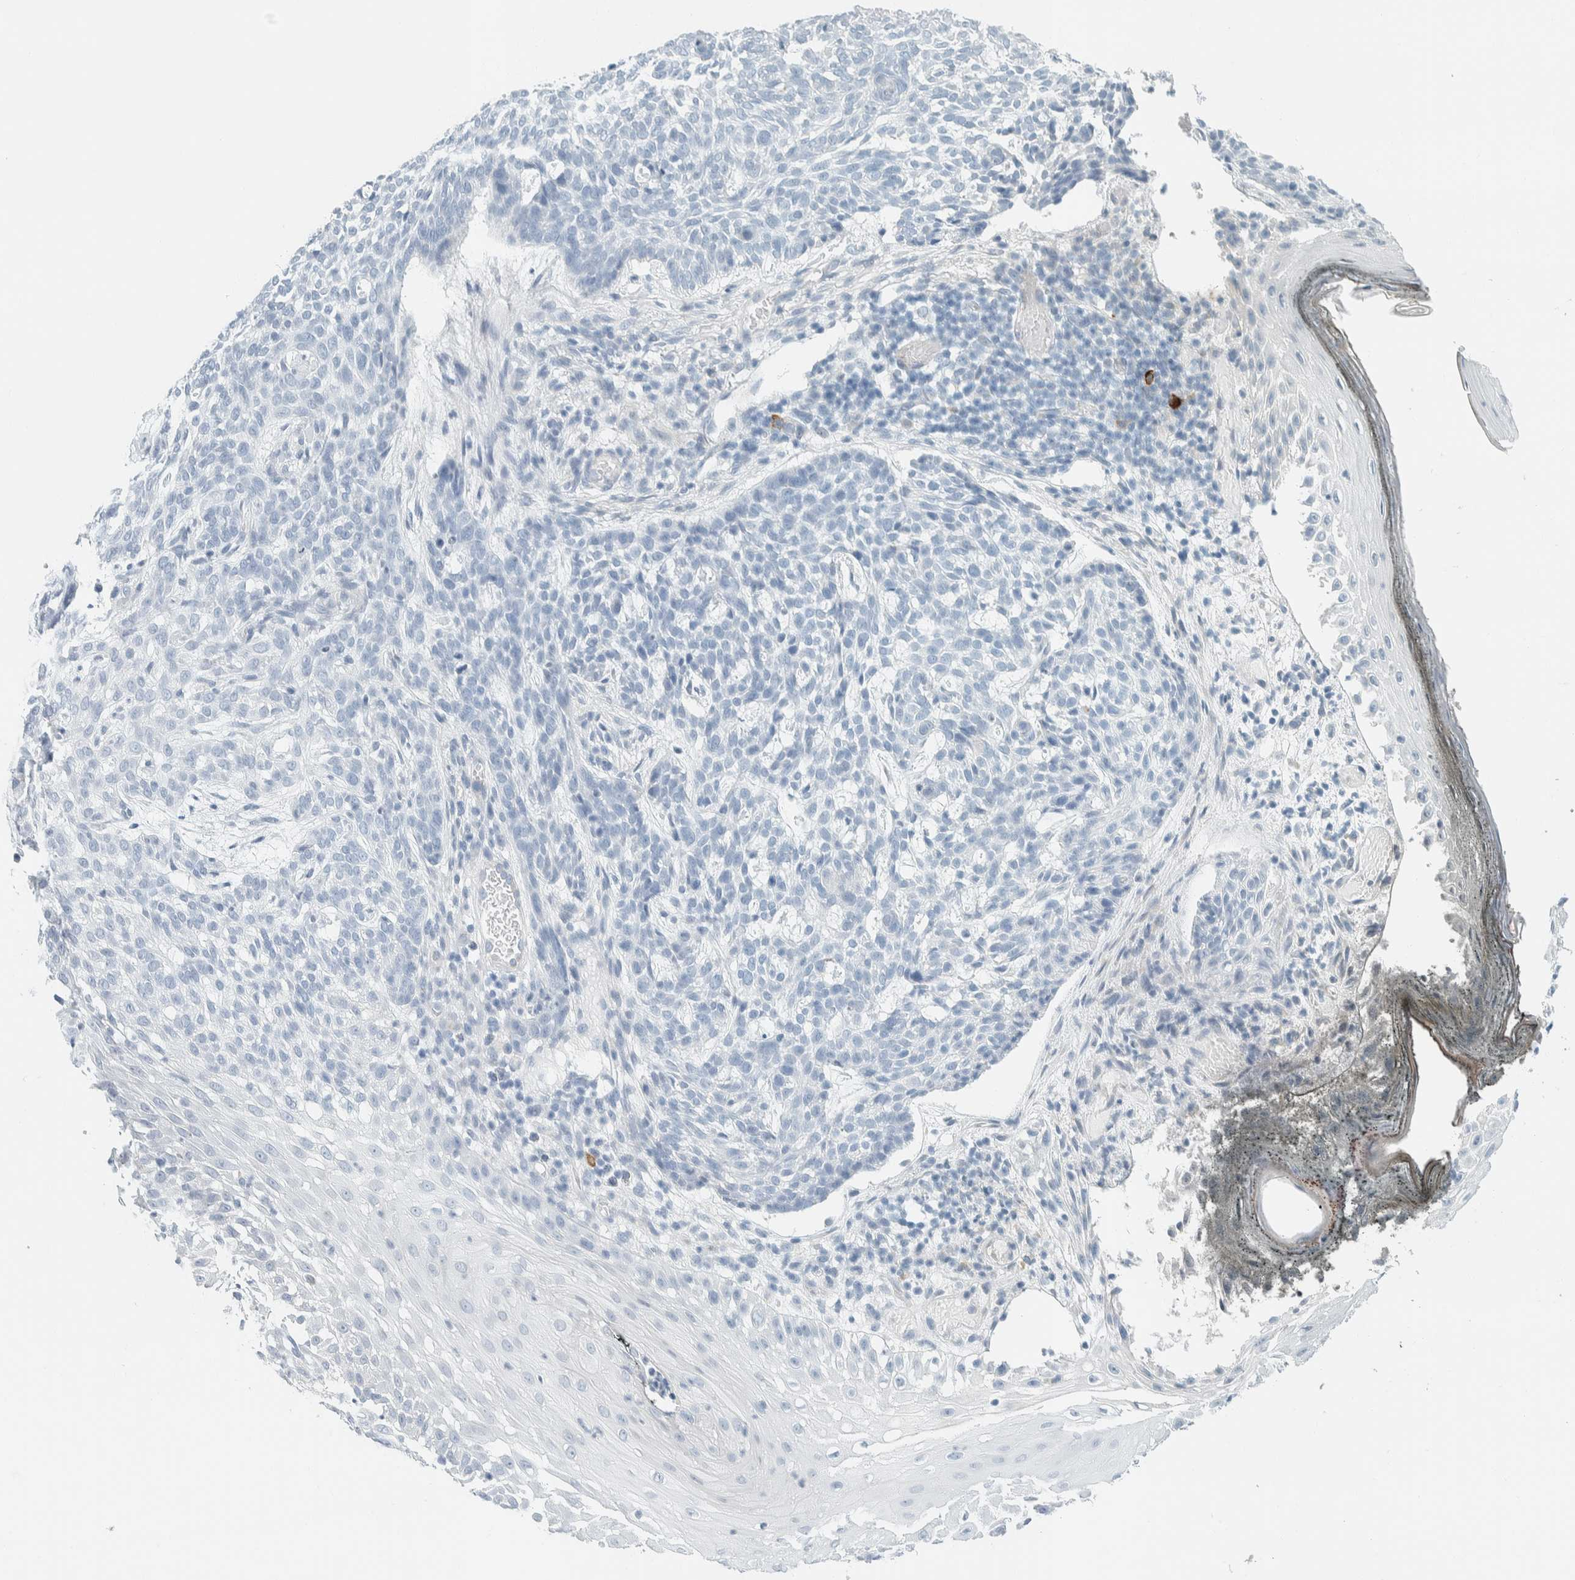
{"staining": {"intensity": "negative", "quantity": "none", "location": "none"}, "tissue": "skin cancer", "cell_type": "Tumor cells", "image_type": "cancer", "snomed": [{"axis": "morphology", "description": "Basal cell carcinoma"}, {"axis": "topography", "description": "Skin"}], "caption": "Tumor cells are negative for protein expression in human basal cell carcinoma (skin). The staining is performed using DAB (3,3'-diaminobenzidine) brown chromogen with nuclei counter-stained in using hematoxylin.", "gene": "ARHGAP27", "patient": {"sex": "female", "age": 64}}